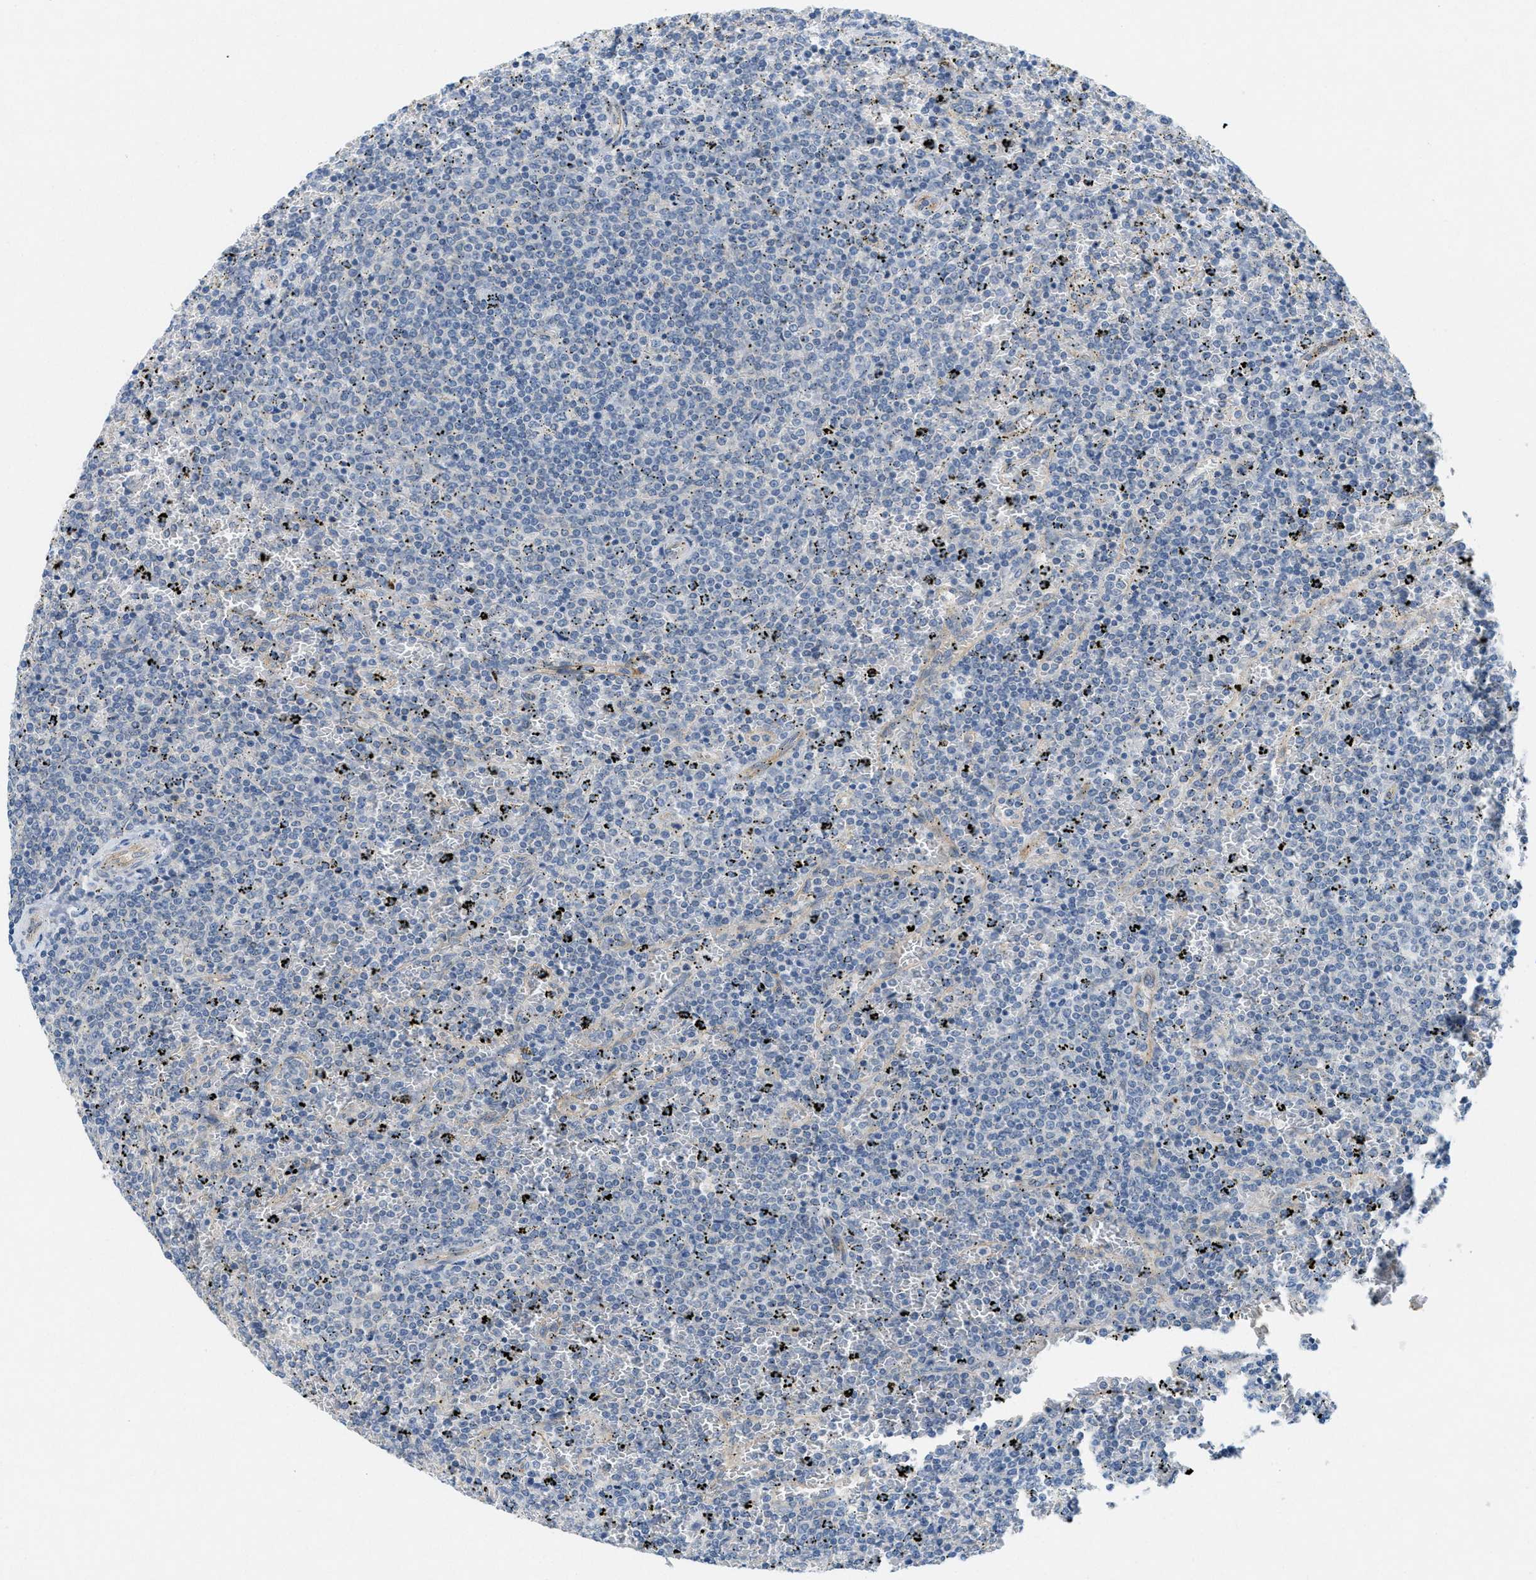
{"staining": {"intensity": "negative", "quantity": "none", "location": "none"}, "tissue": "lymphoma", "cell_type": "Tumor cells", "image_type": "cancer", "snomed": [{"axis": "morphology", "description": "Malignant lymphoma, non-Hodgkin's type, Low grade"}, {"axis": "topography", "description": "Spleen"}], "caption": "Immunohistochemical staining of human lymphoma exhibits no significant positivity in tumor cells.", "gene": "ZFYVE9", "patient": {"sex": "female", "age": 77}}